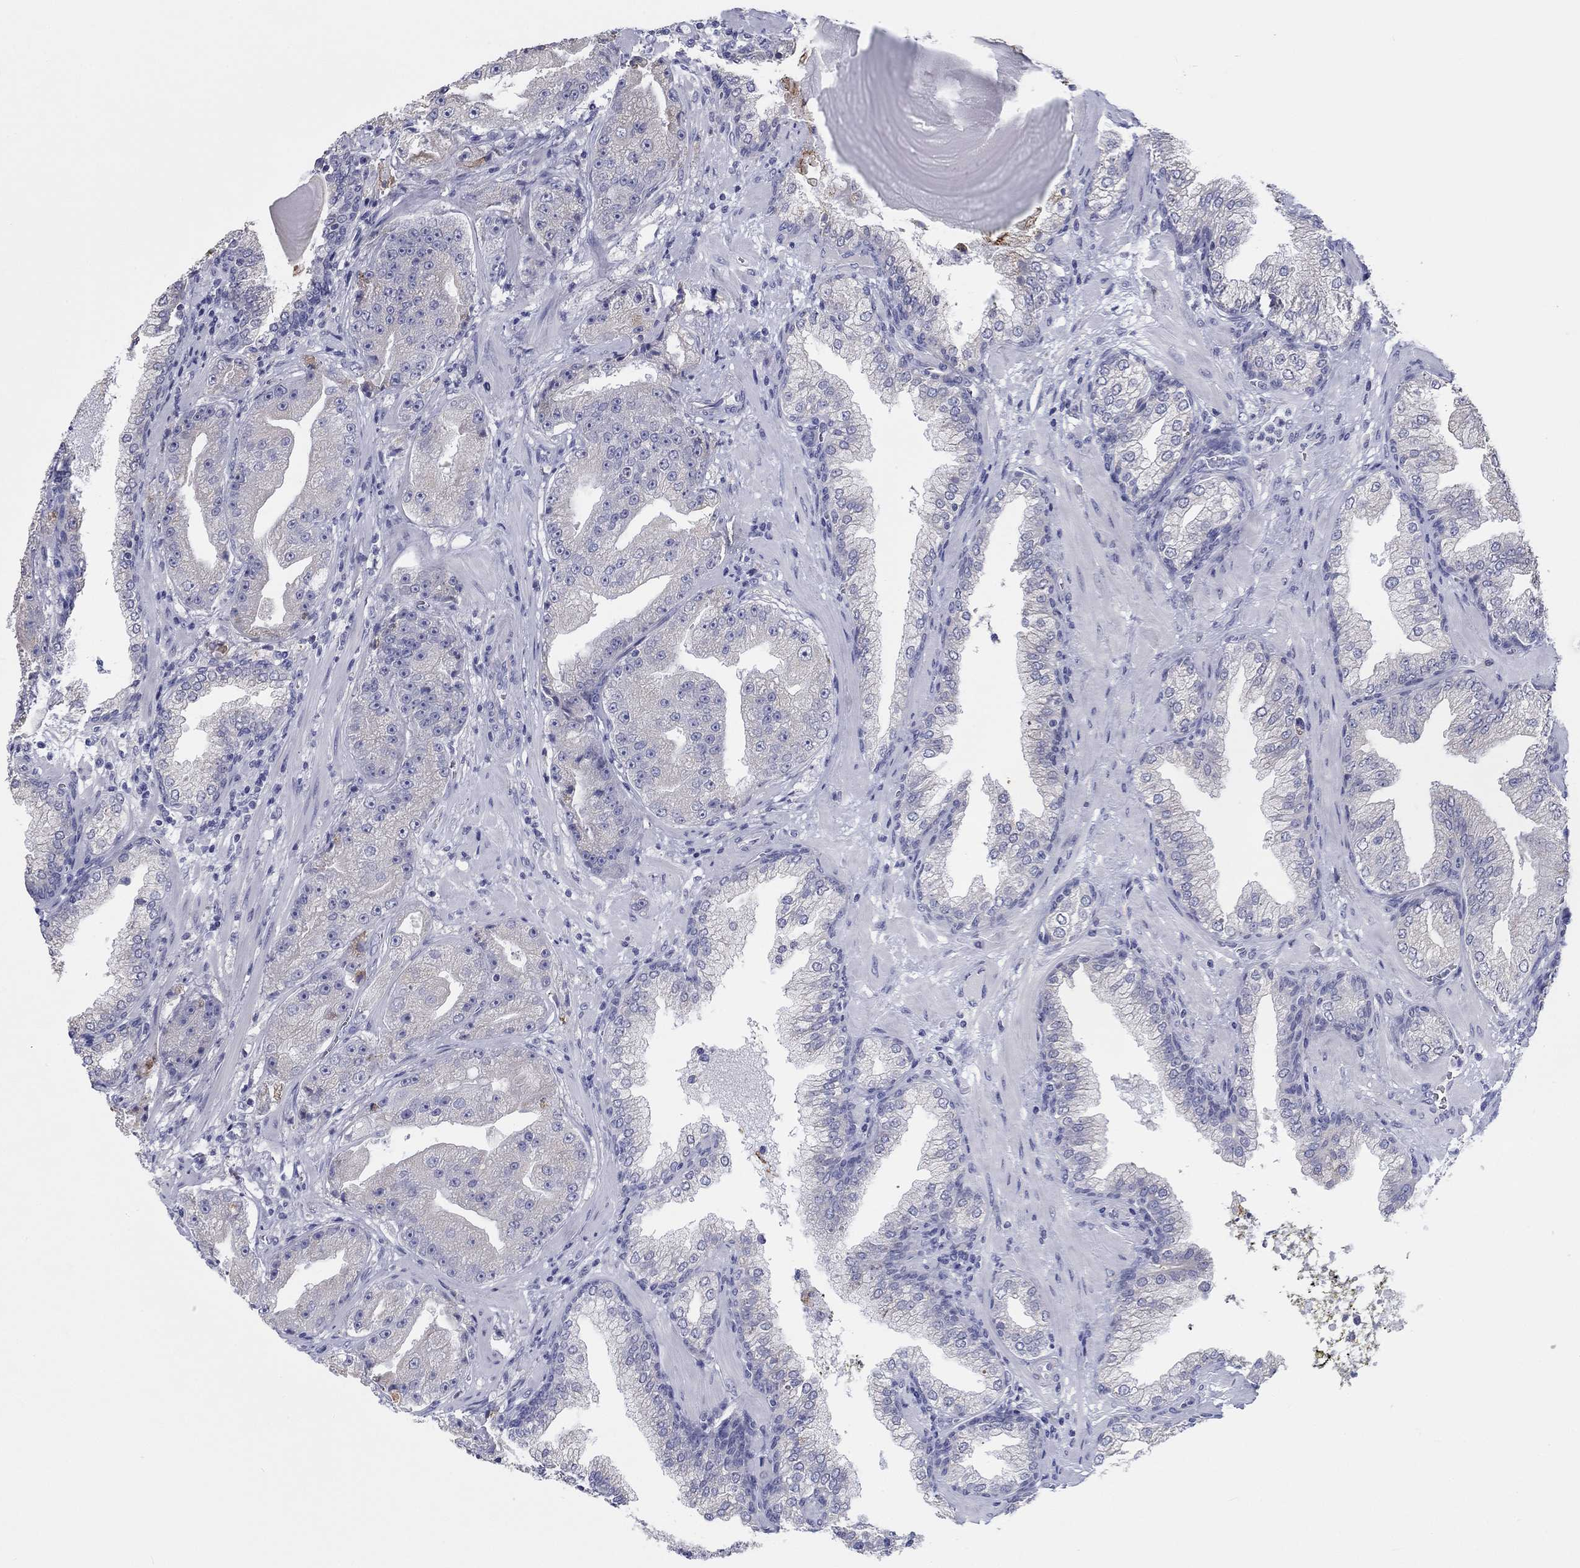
{"staining": {"intensity": "negative", "quantity": "none", "location": "none"}, "tissue": "prostate cancer", "cell_type": "Tumor cells", "image_type": "cancer", "snomed": [{"axis": "morphology", "description": "Adenocarcinoma, Low grade"}, {"axis": "topography", "description": "Prostate"}], "caption": "The image exhibits no significant staining in tumor cells of prostate adenocarcinoma (low-grade).", "gene": "LRRC4C", "patient": {"sex": "male", "age": 62}}